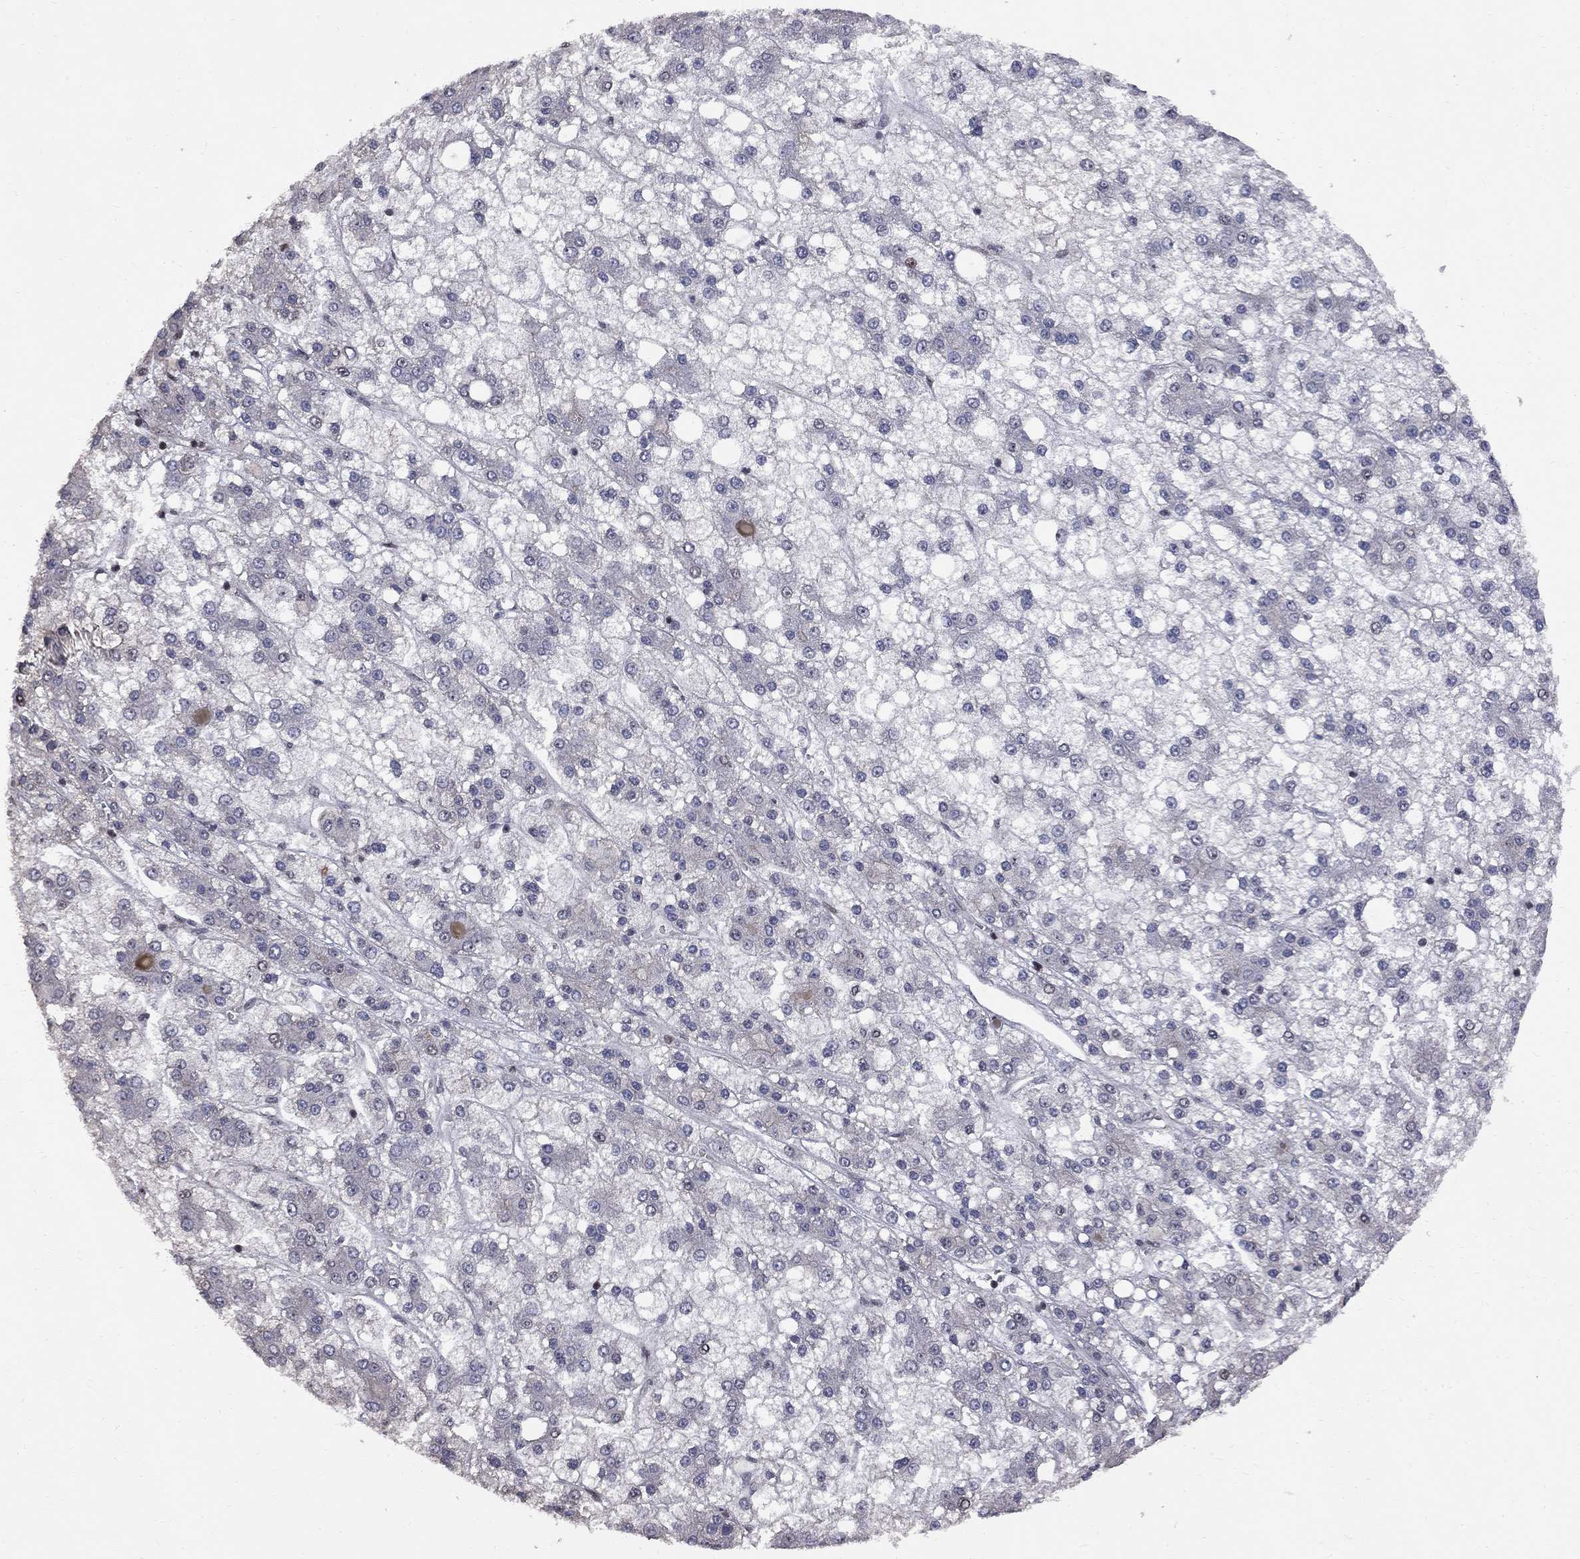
{"staining": {"intensity": "negative", "quantity": "none", "location": "none"}, "tissue": "liver cancer", "cell_type": "Tumor cells", "image_type": "cancer", "snomed": [{"axis": "morphology", "description": "Carcinoma, Hepatocellular, NOS"}, {"axis": "topography", "description": "Liver"}], "caption": "This is a micrograph of immunohistochemistry staining of liver cancer (hepatocellular carcinoma), which shows no staining in tumor cells.", "gene": "DHX33", "patient": {"sex": "male", "age": 73}}